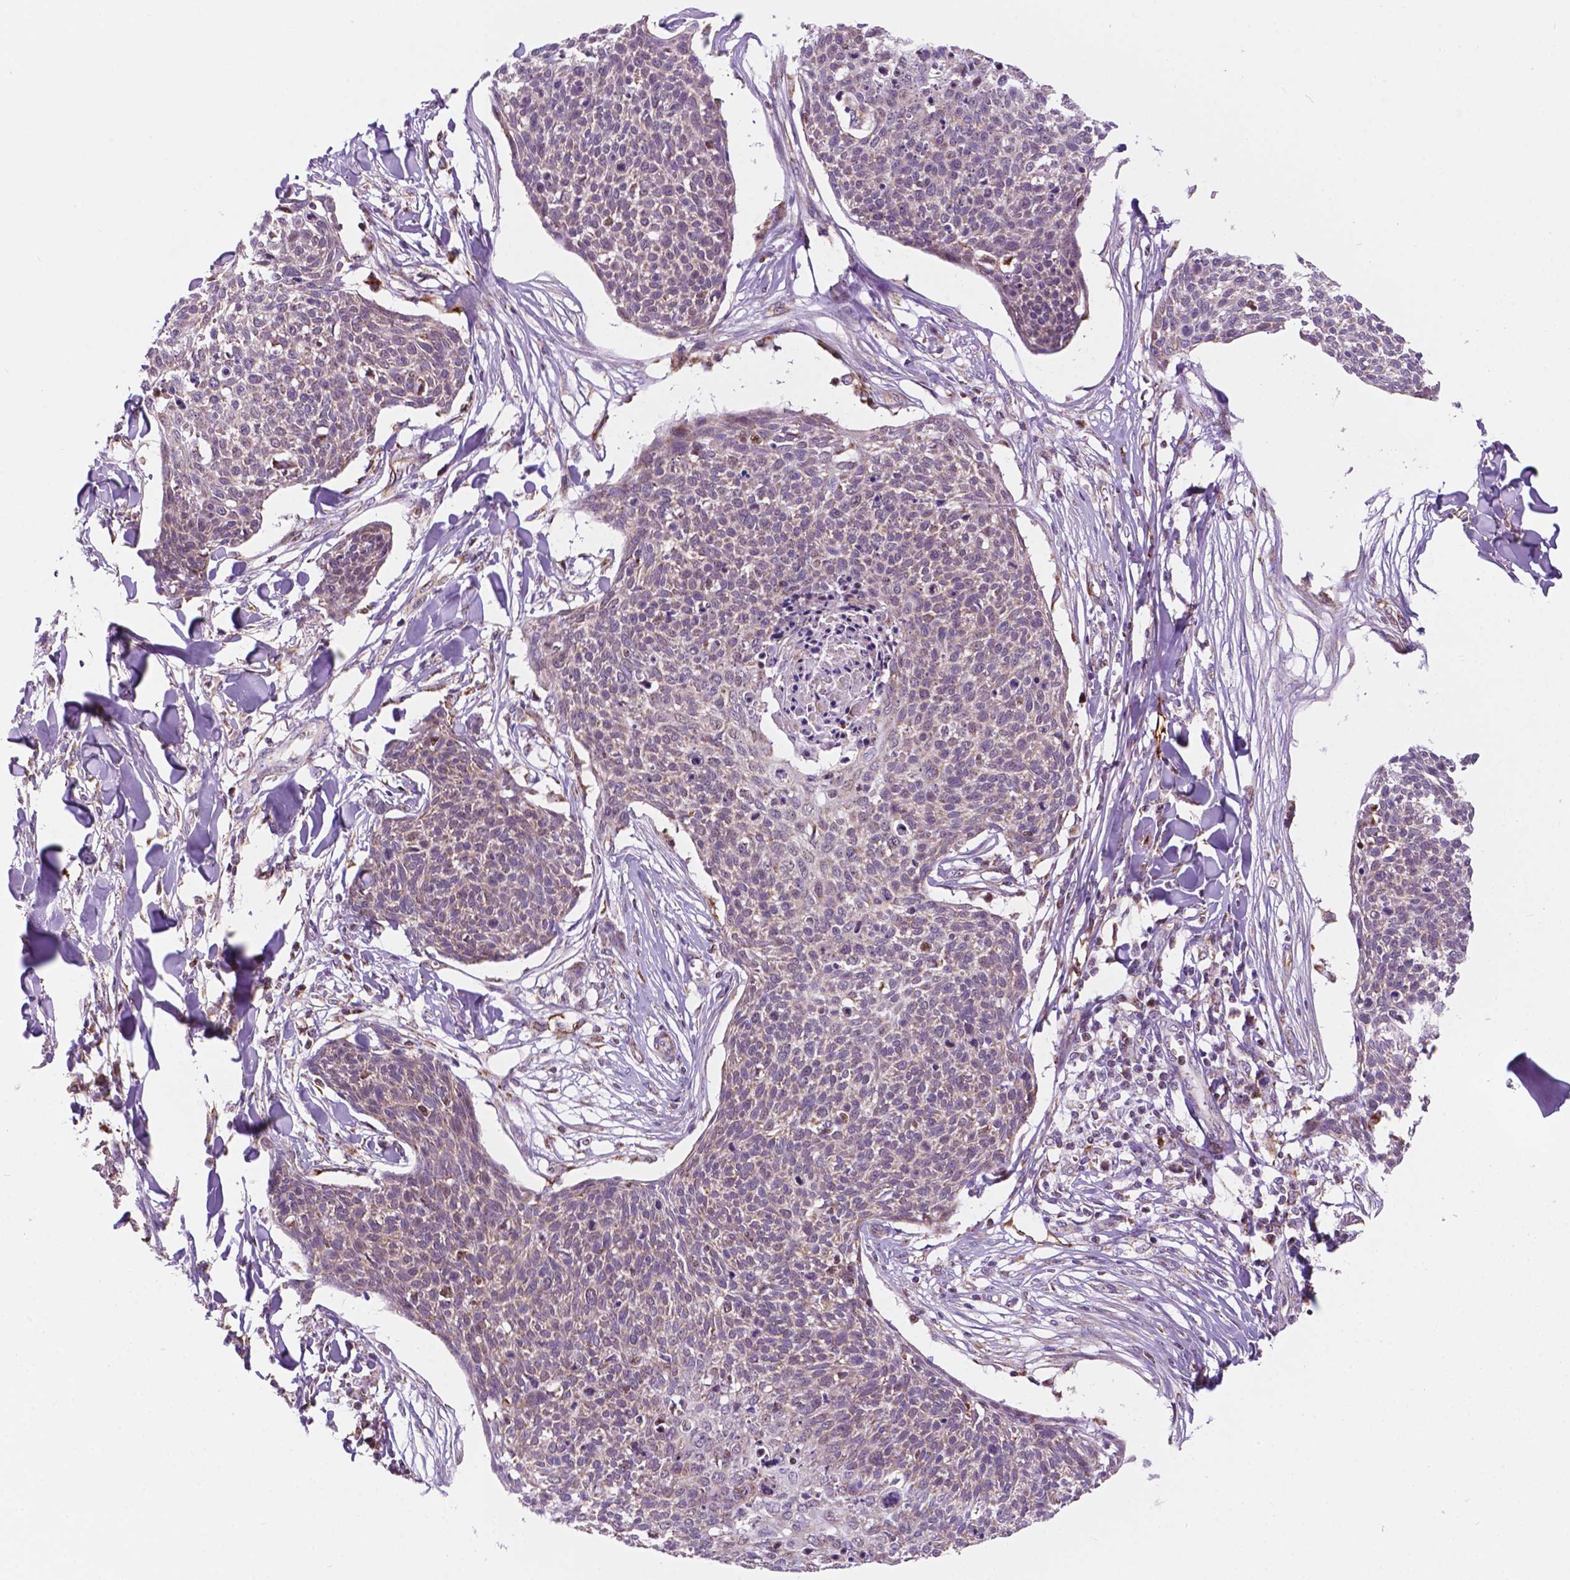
{"staining": {"intensity": "weak", "quantity": ">75%", "location": "cytoplasmic/membranous"}, "tissue": "skin cancer", "cell_type": "Tumor cells", "image_type": "cancer", "snomed": [{"axis": "morphology", "description": "Squamous cell carcinoma, NOS"}, {"axis": "topography", "description": "Skin"}, {"axis": "topography", "description": "Vulva"}], "caption": "There is low levels of weak cytoplasmic/membranous positivity in tumor cells of skin cancer (squamous cell carcinoma), as demonstrated by immunohistochemical staining (brown color).", "gene": "GEMIN4", "patient": {"sex": "female", "age": 75}}